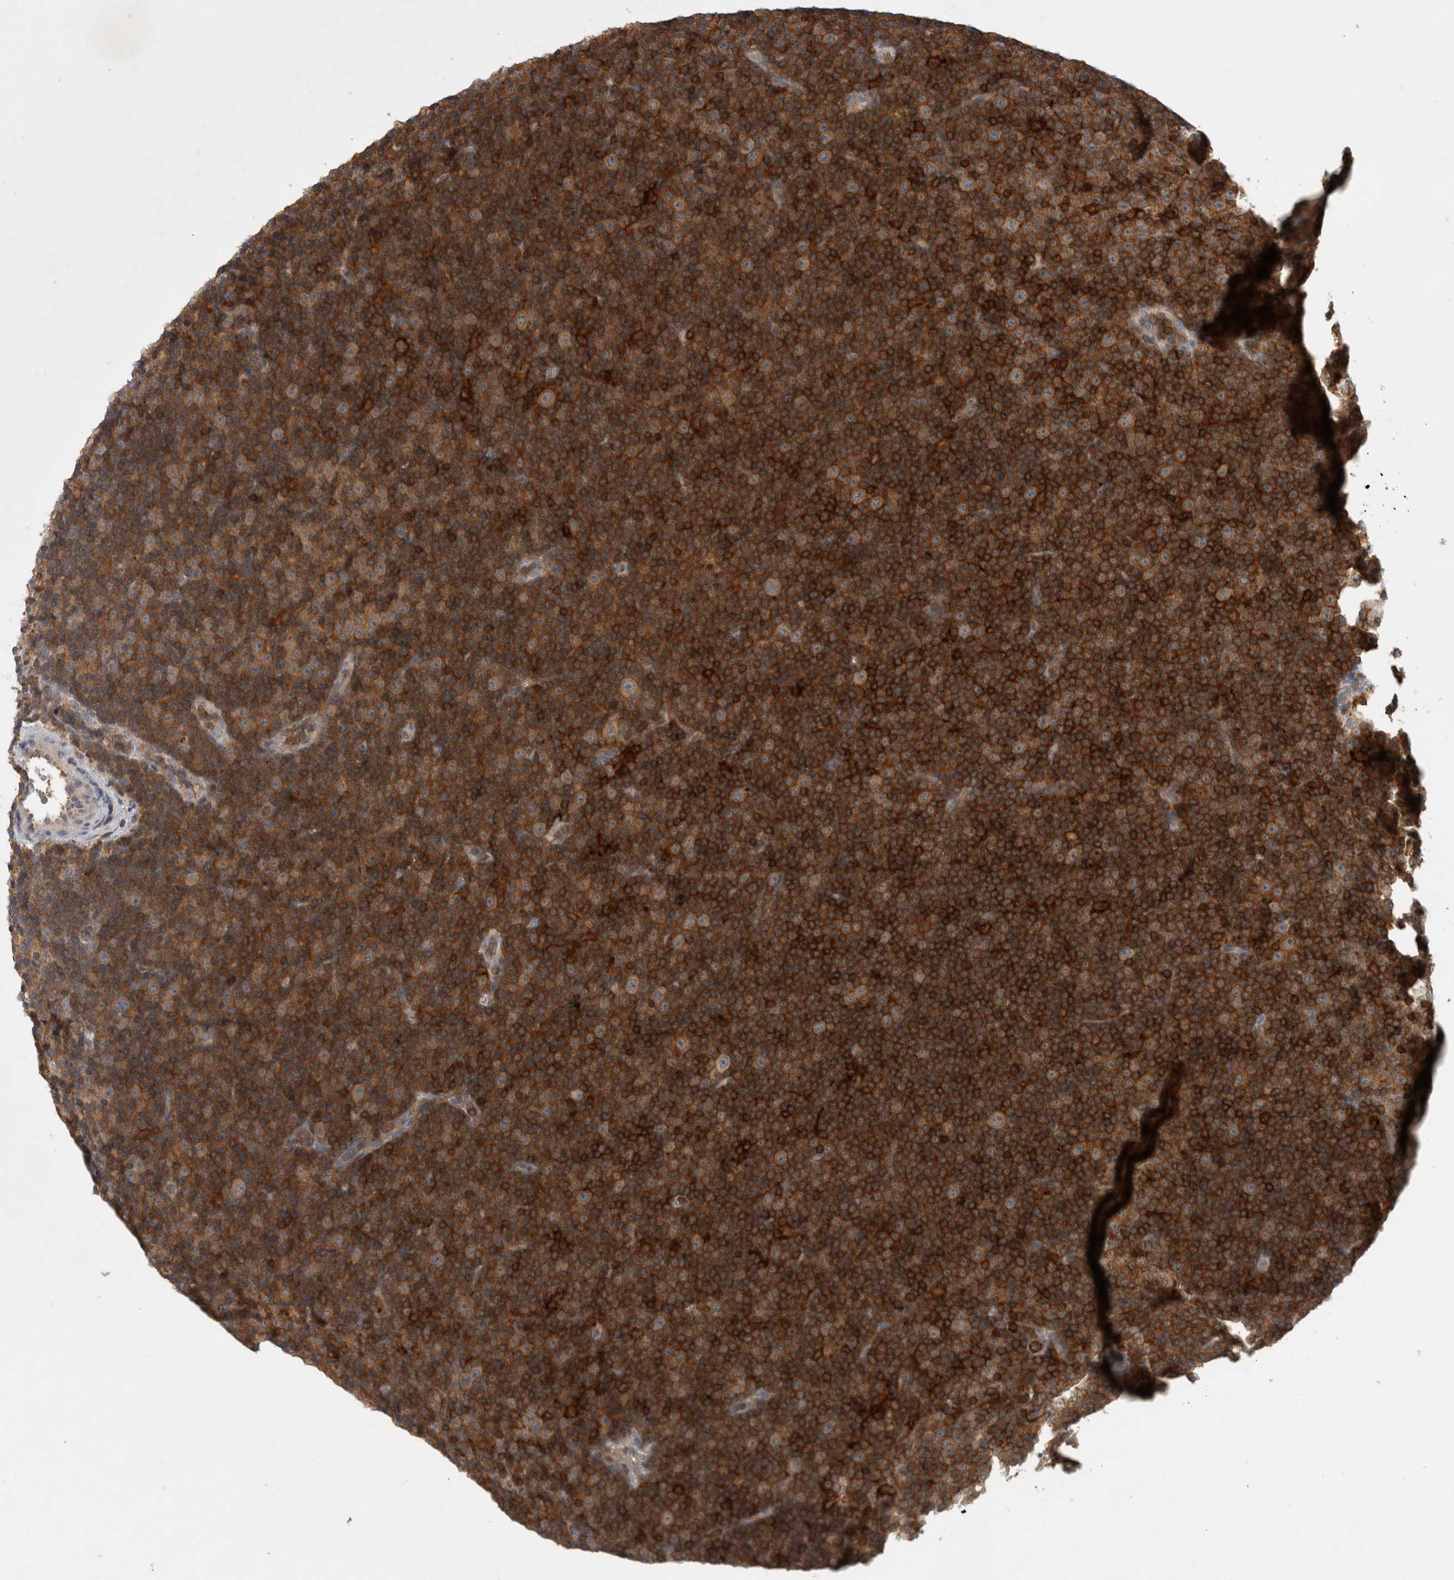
{"staining": {"intensity": "strong", "quantity": ">75%", "location": "cytoplasmic/membranous"}, "tissue": "lymphoma", "cell_type": "Tumor cells", "image_type": "cancer", "snomed": [{"axis": "morphology", "description": "Malignant lymphoma, non-Hodgkin's type, Low grade"}, {"axis": "topography", "description": "Lymph node"}], "caption": "IHC staining of low-grade malignant lymphoma, non-Hodgkin's type, which reveals high levels of strong cytoplasmic/membranous positivity in about >75% of tumor cells indicating strong cytoplasmic/membranous protein positivity. The staining was performed using DAB (brown) for protein detection and nuclei were counterstained in hematoxylin (blue).", "gene": "GFRA2", "patient": {"sex": "female", "age": 67}}